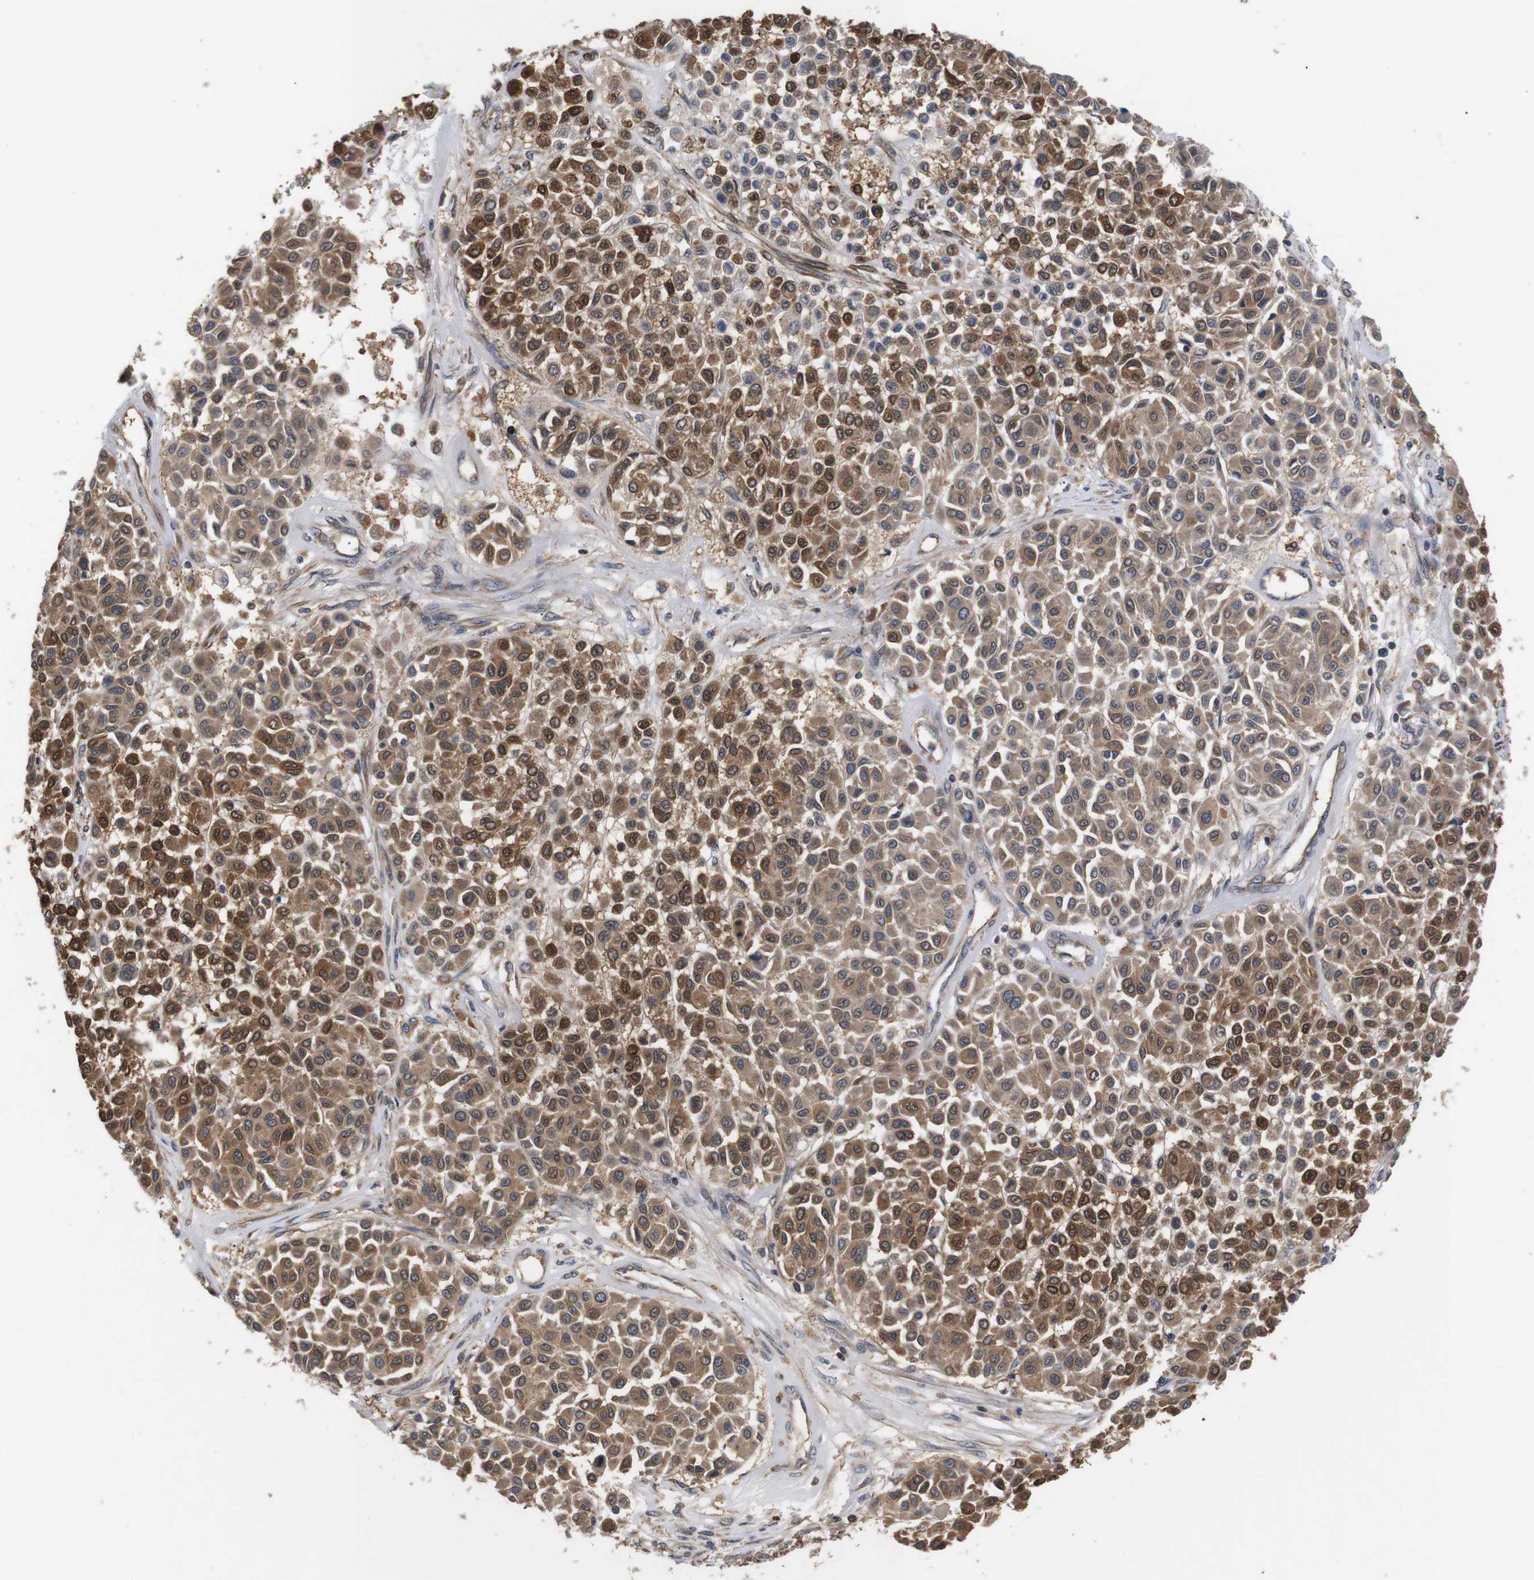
{"staining": {"intensity": "moderate", "quantity": ">75%", "location": "cytoplasmic/membranous,nuclear"}, "tissue": "melanoma", "cell_type": "Tumor cells", "image_type": "cancer", "snomed": [{"axis": "morphology", "description": "Malignant melanoma, Metastatic site"}, {"axis": "topography", "description": "Soft tissue"}], "caption": "High-power microscopy captured an immunohistochemistry micrograph of malignant melanoma (metastatic site), revealing moderate cytoplasmic/membranous and nuclear expression in approximately >75% of tumor cells.", "gene": "DDR1", "patient": {"sex": "male", "age": 41}}